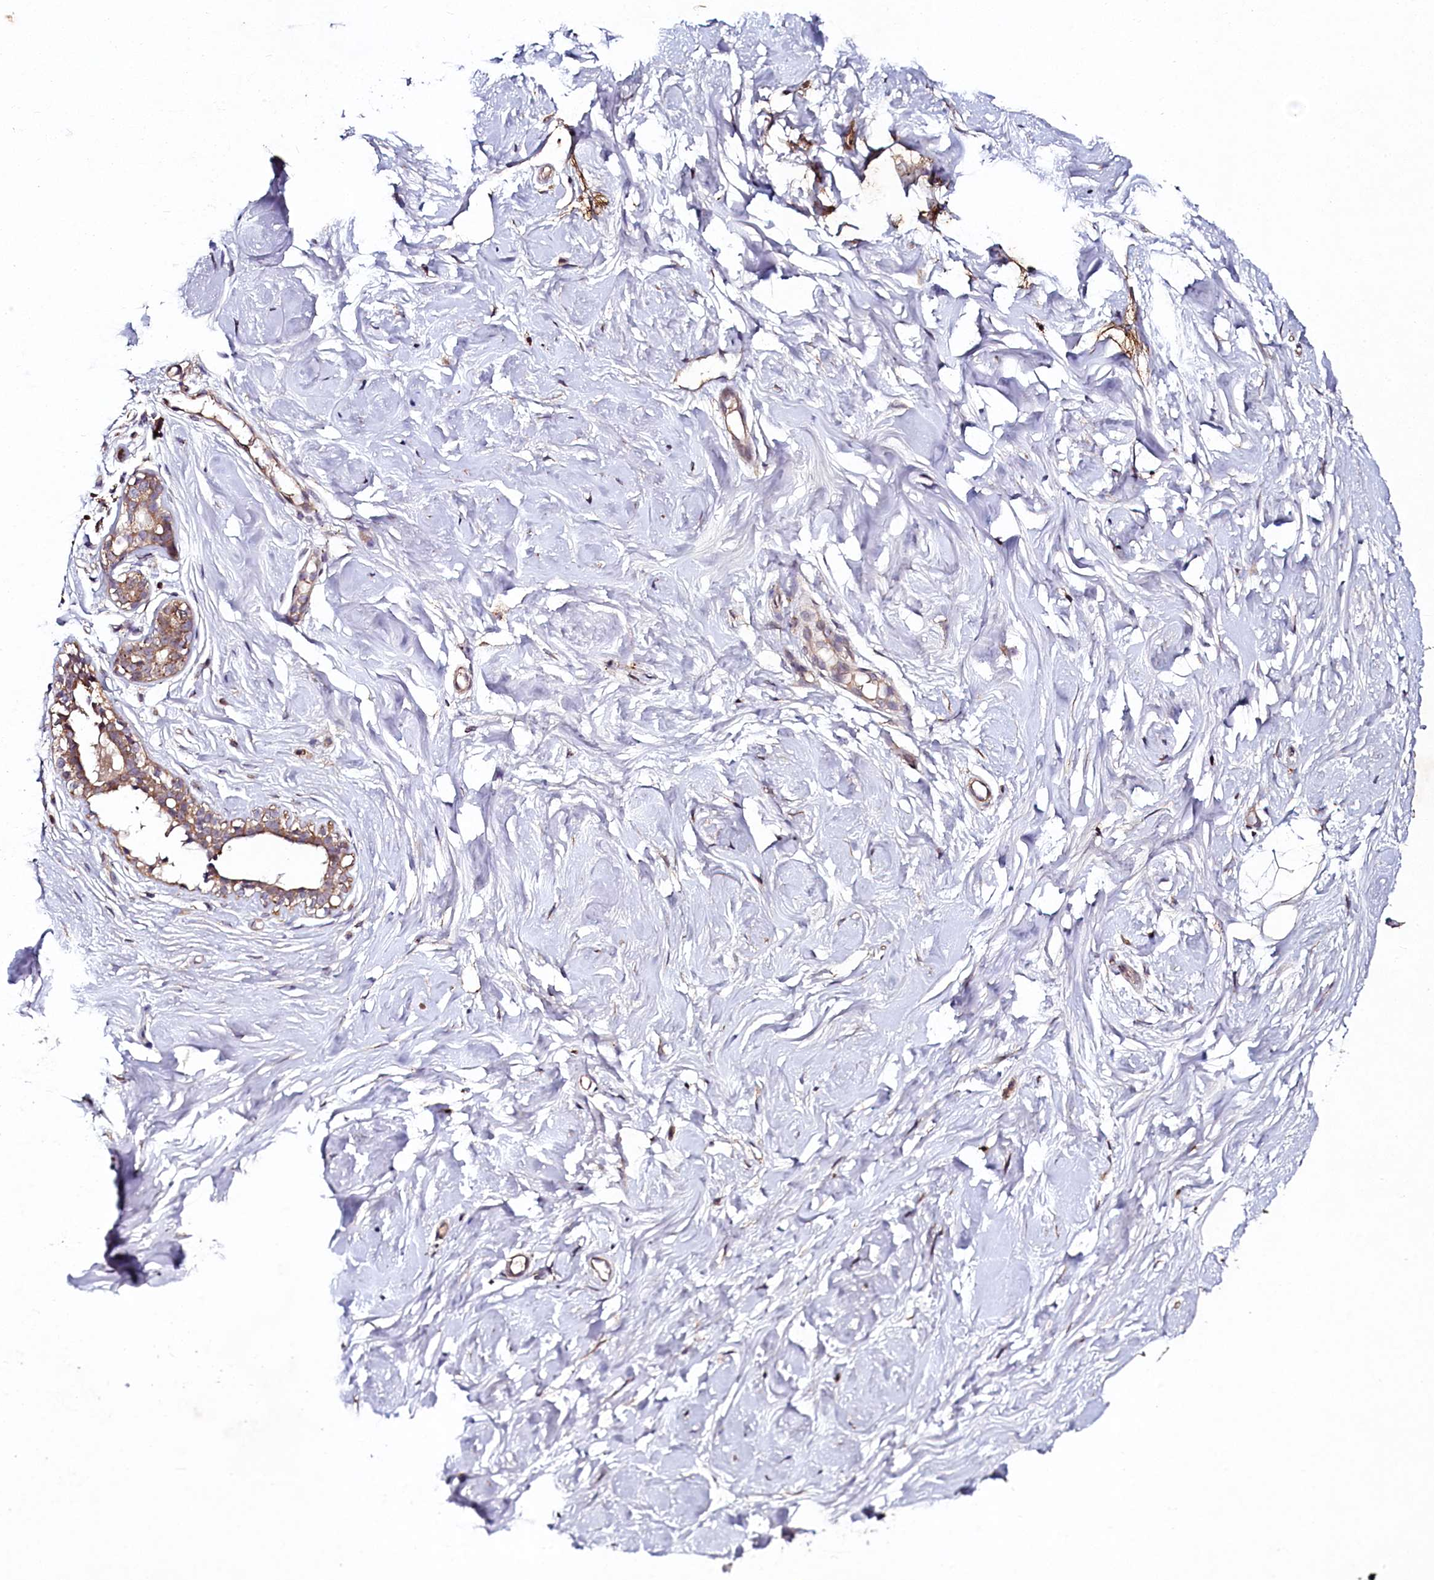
{"staining": {"intensity": "negative", "quantity": "none", "location": "none"}, "tissue": "breast", "cell_type": "Adipocytes", "image_type": "normal", "snomed": [{"axis": "morphology", "description": "Normal tissue, NOS"}, {"axis": "morphology", "description": "Adenoma, NOS"}, {"axis": "topography", "description": "Breast"}], "caption": "This is an immunohistochemistry (IHC) photomicrograph of normal breast. There is no positivity in adipocytes.", "gene": "SEC24C", "patient": {"sex": "female", "age": 23}}